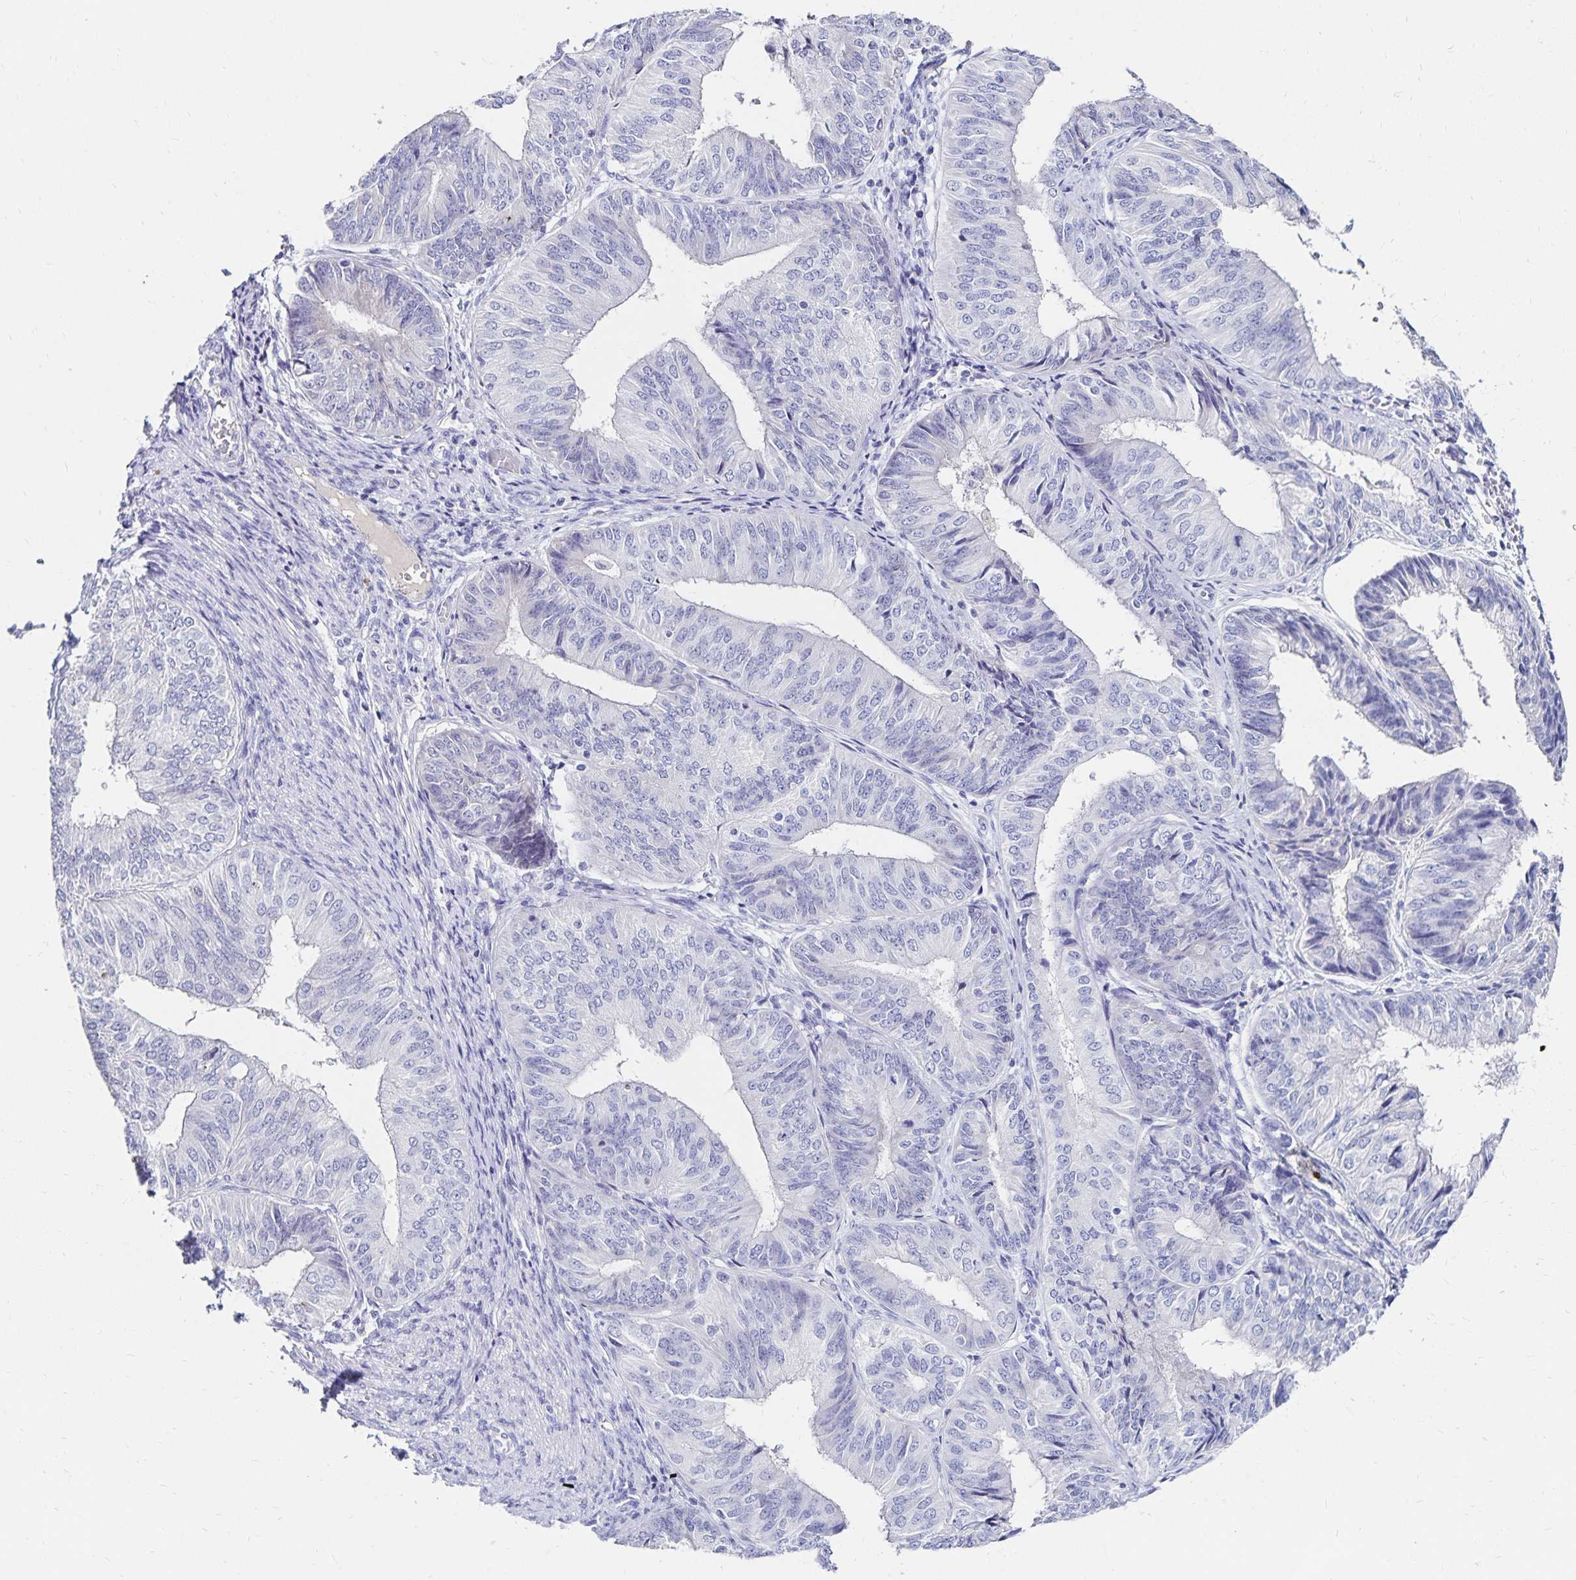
{"staining": {"intensity": "negative", "quantity": "none", "location": "none"}, "tissue": "endometrial cancer", "cell_type": "Tumor cells", "image_type": "cancer", "snomed": [{"axis": "morphology", "description": "Adenocarcinoma, NOS"}, {"axis": "topography", "description": "Endometrium"}], "caption": "This micrograph is of endometrial cancer (adenocarcinoma) stained with immunohistochemistry to label a protein in brown with the nuclei are counter-stained blue. There is no positivity in tumor cells.", "gene": "PAX5", "patient": {"sex": "female", "age": 58}}